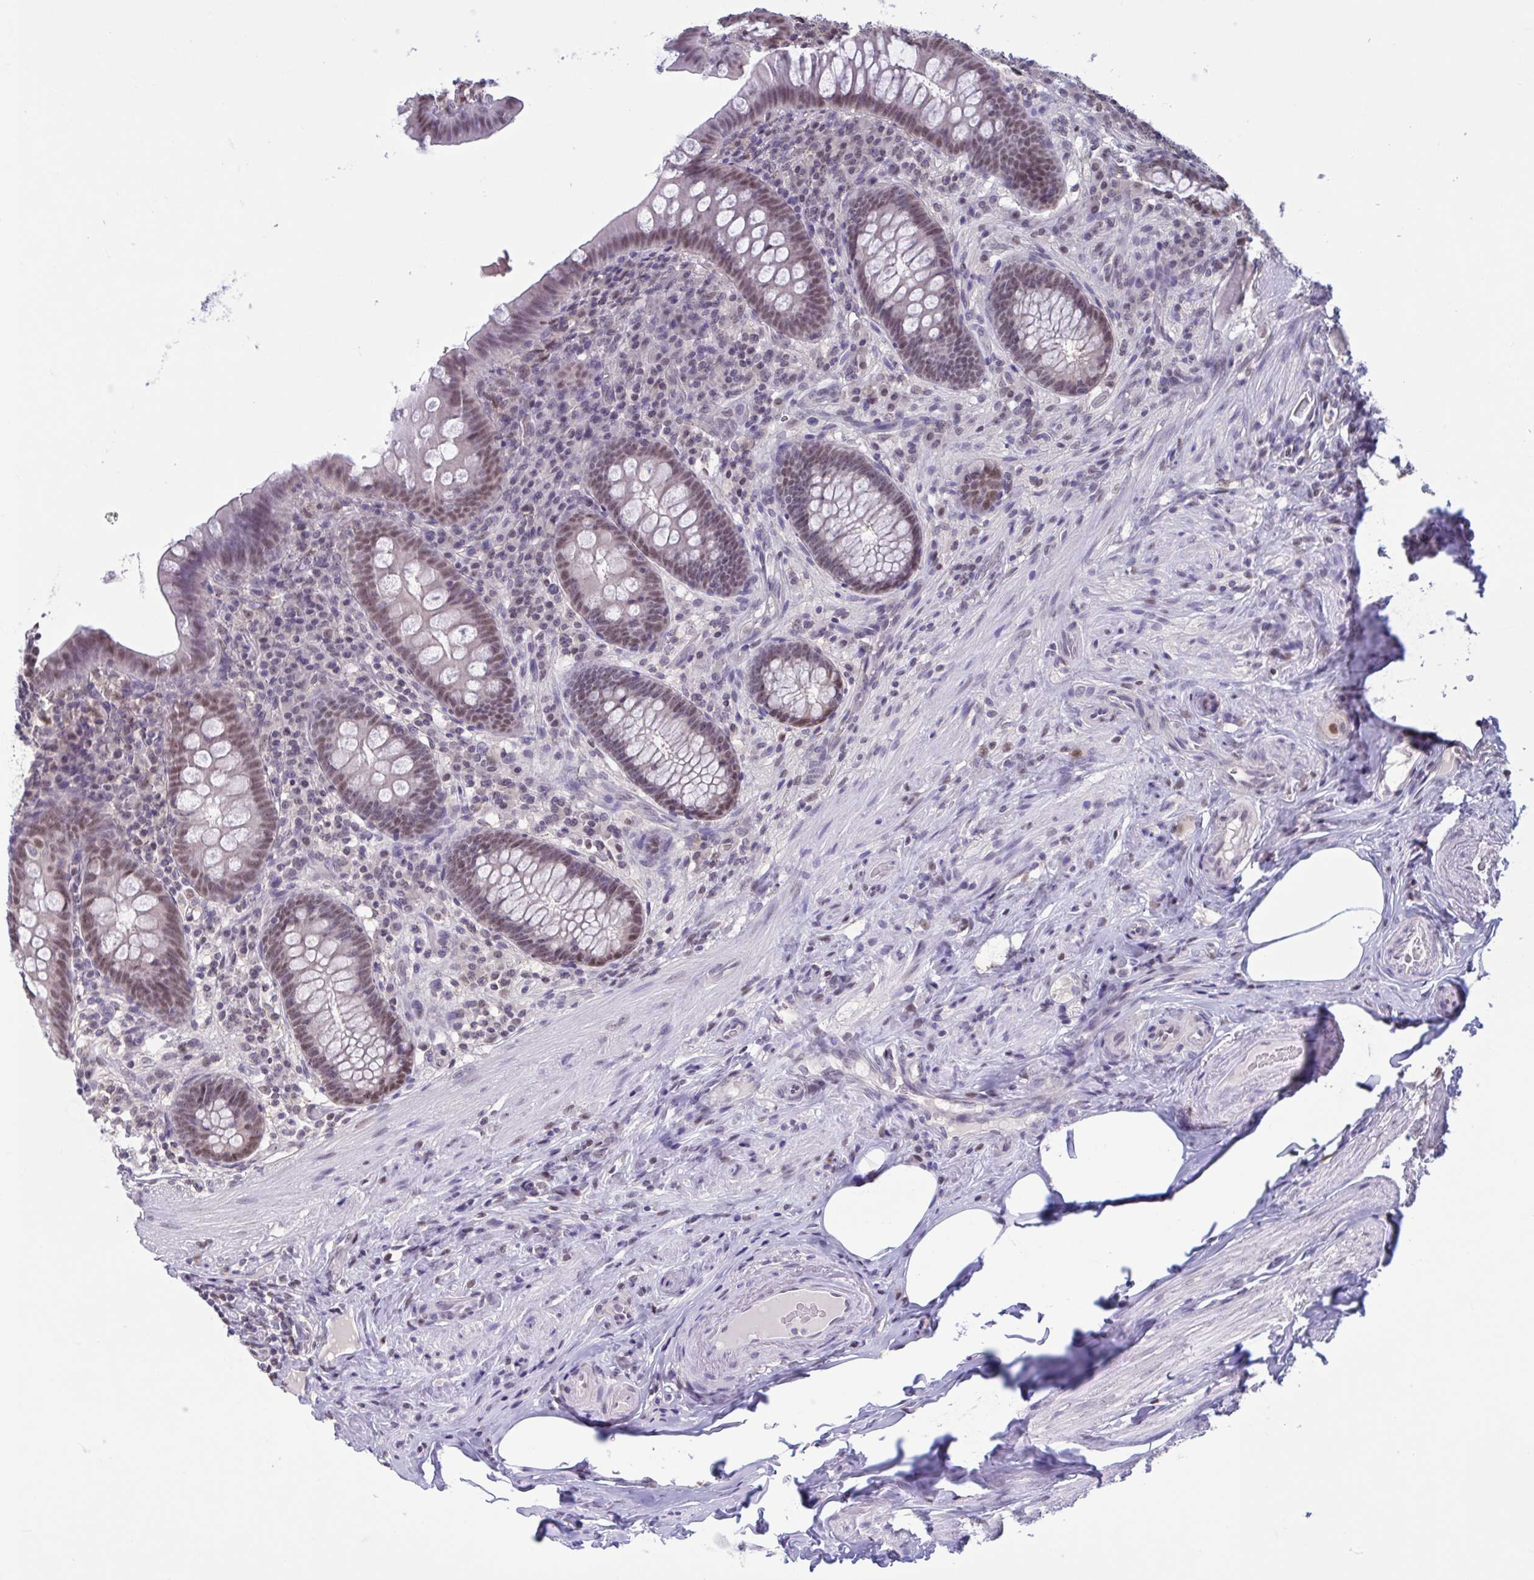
{"staining": {"intensity": "moderate", "quantity": "25%-75%", "location": "nuclear"}, "tissue": "appendix", "cell_type": "Glandular cells", "image_type": "normal", "snomed": [{"axis": "morphology", "description": "Normal tissue, NOS"}, {"axis": "topography", "description": "Appendix"}], "caption": "This histopathology image demonstrates immunohistochemistry staining of unremarkable appendix, with medium moderate nuclear staining in approximately 25%-75% of glandular cells.", "gene": "RBL1", "patient": {"sex": "male", "age": 71}}